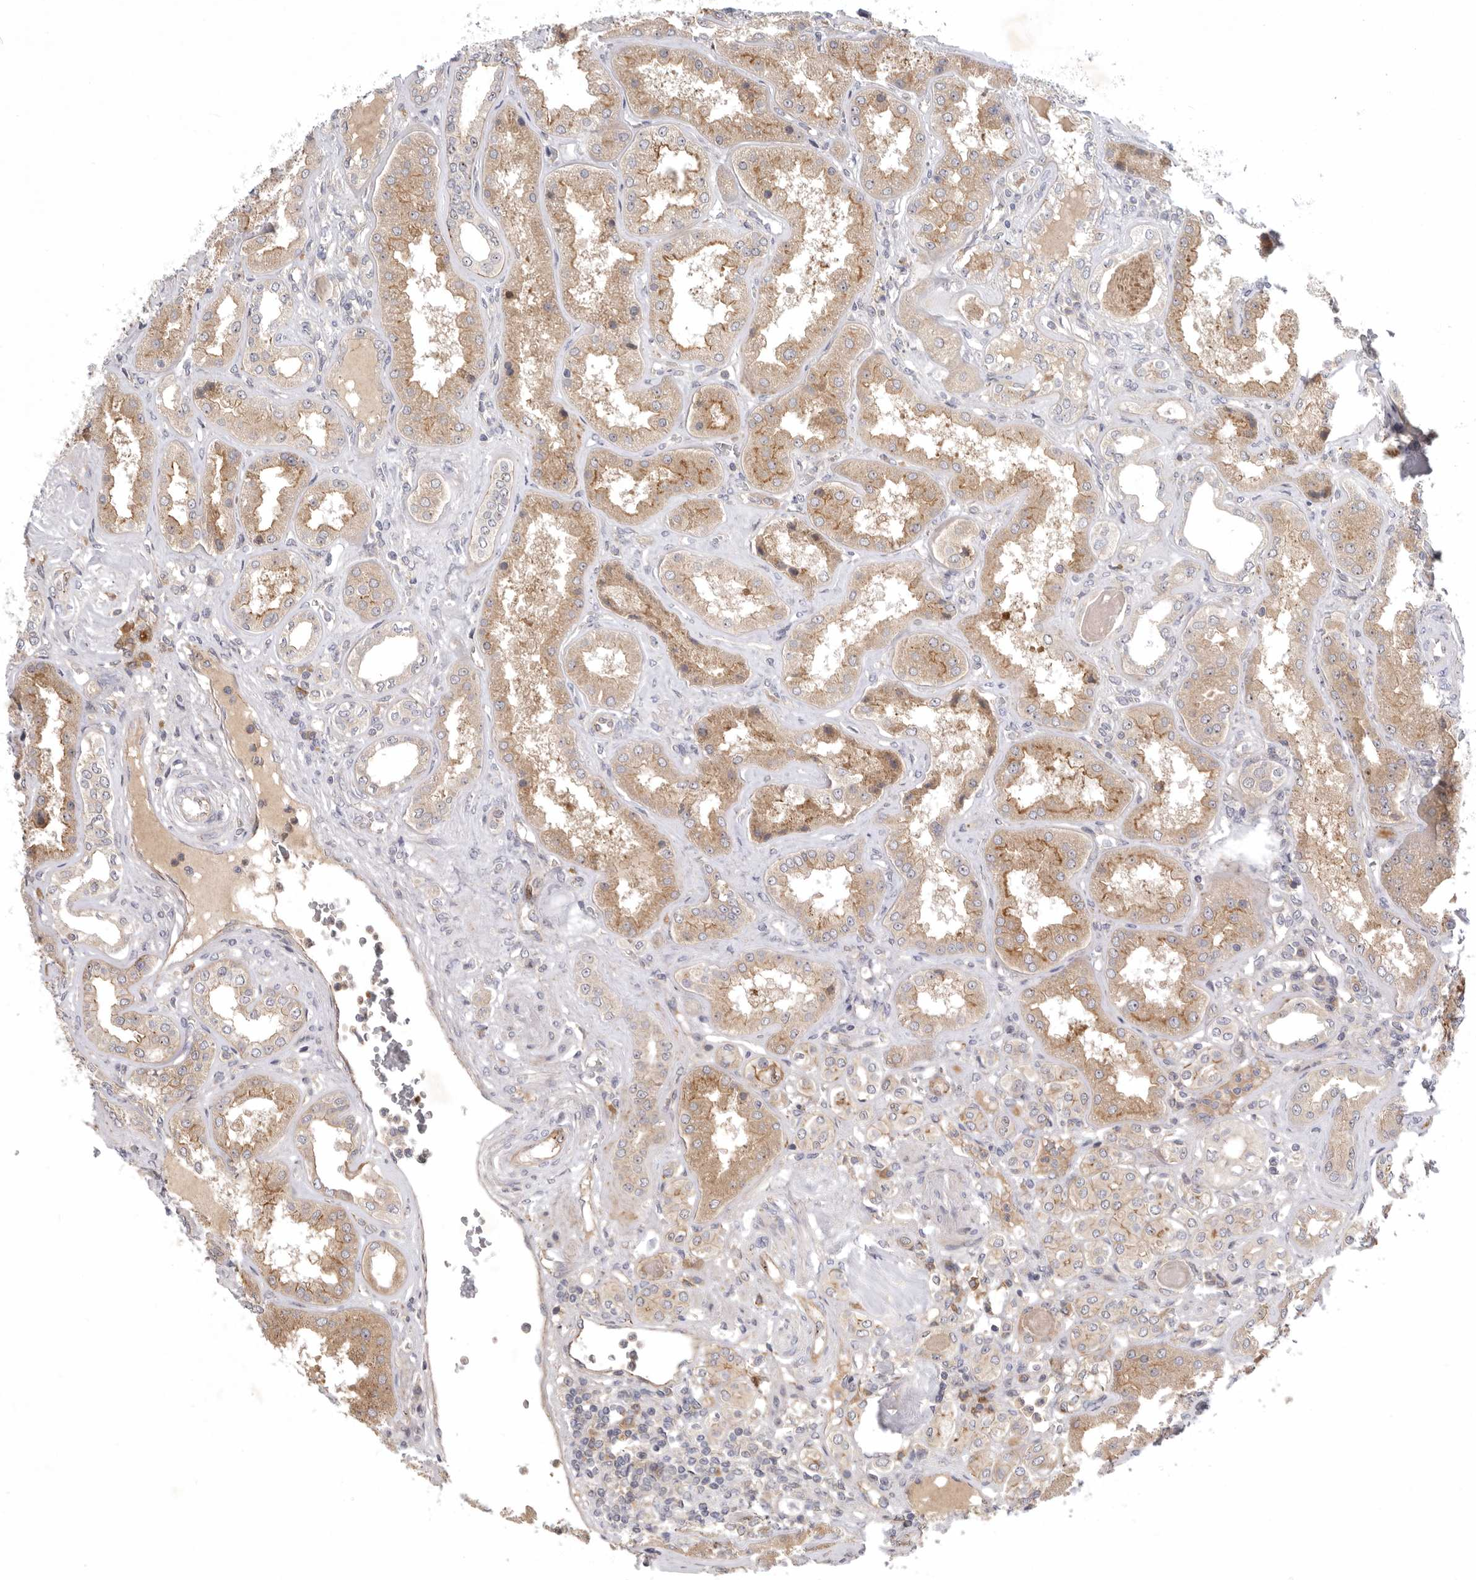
{"staining": {"intensity": "weak", "quantity": "25%-75%", "location": "cytoplasmic/membranous"}, "tissue": "kidney", "cell_type": "Cells in glomeruli", "image_type": "normal", "snomed": [{"axis": "morphology", "description": "Normal tissue, NOS"}, {"axis": "topography", "description": "Kidney"}], "caption": "IHC of benign human kidney demonstrates low levels of weak cytoplasmic/membranous positivity in about 25%-75% of cells in glomeruli. (brown staining indicates protein expression, while blue staining denotes nuclei).", "gene": "KIF2B", "patient": {"sex": "female", "age": 56}}